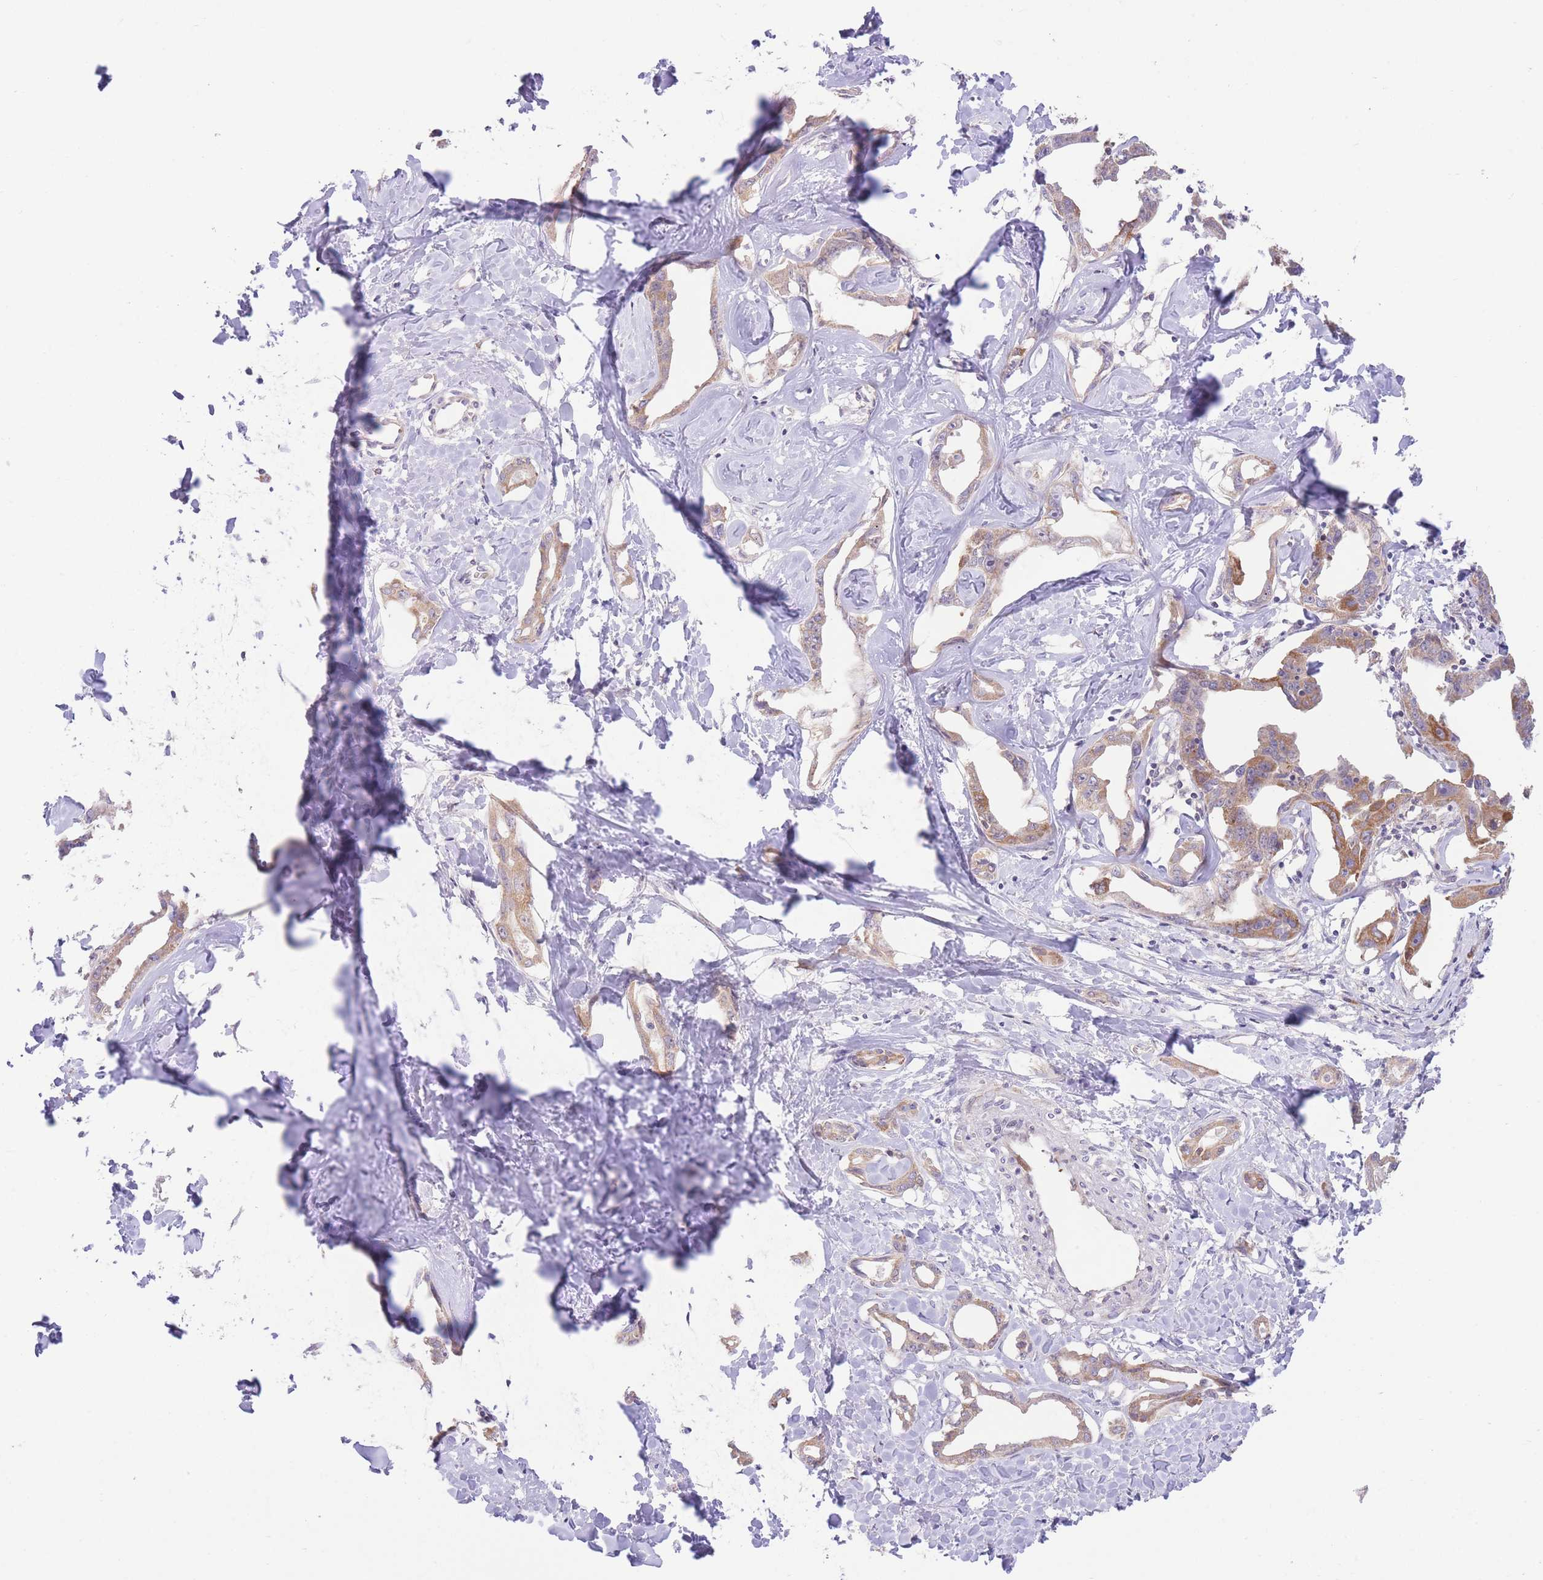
{"staining": {"intensity": "strong", "quantity": ">75%", "location": "cytoplasmic/membranous"}, "tissue": "liver cancer", "cell_type": "Tumor cells", "image_type": "cancer", "snomed": [{"axis": "morphology", "description": "Cholangiocarcinoma"}, {"axis": "topography", "description": "Liver"}], "caption": "Immunohistochemical staining of human cholangiocarcinoma (liver) displays high levels of strong cytoplasmic/membranous protein expression in approximately >75% of tumor cells.", "gene": "BOLA2B", "patient": {"sex": "male", "age": 59}}